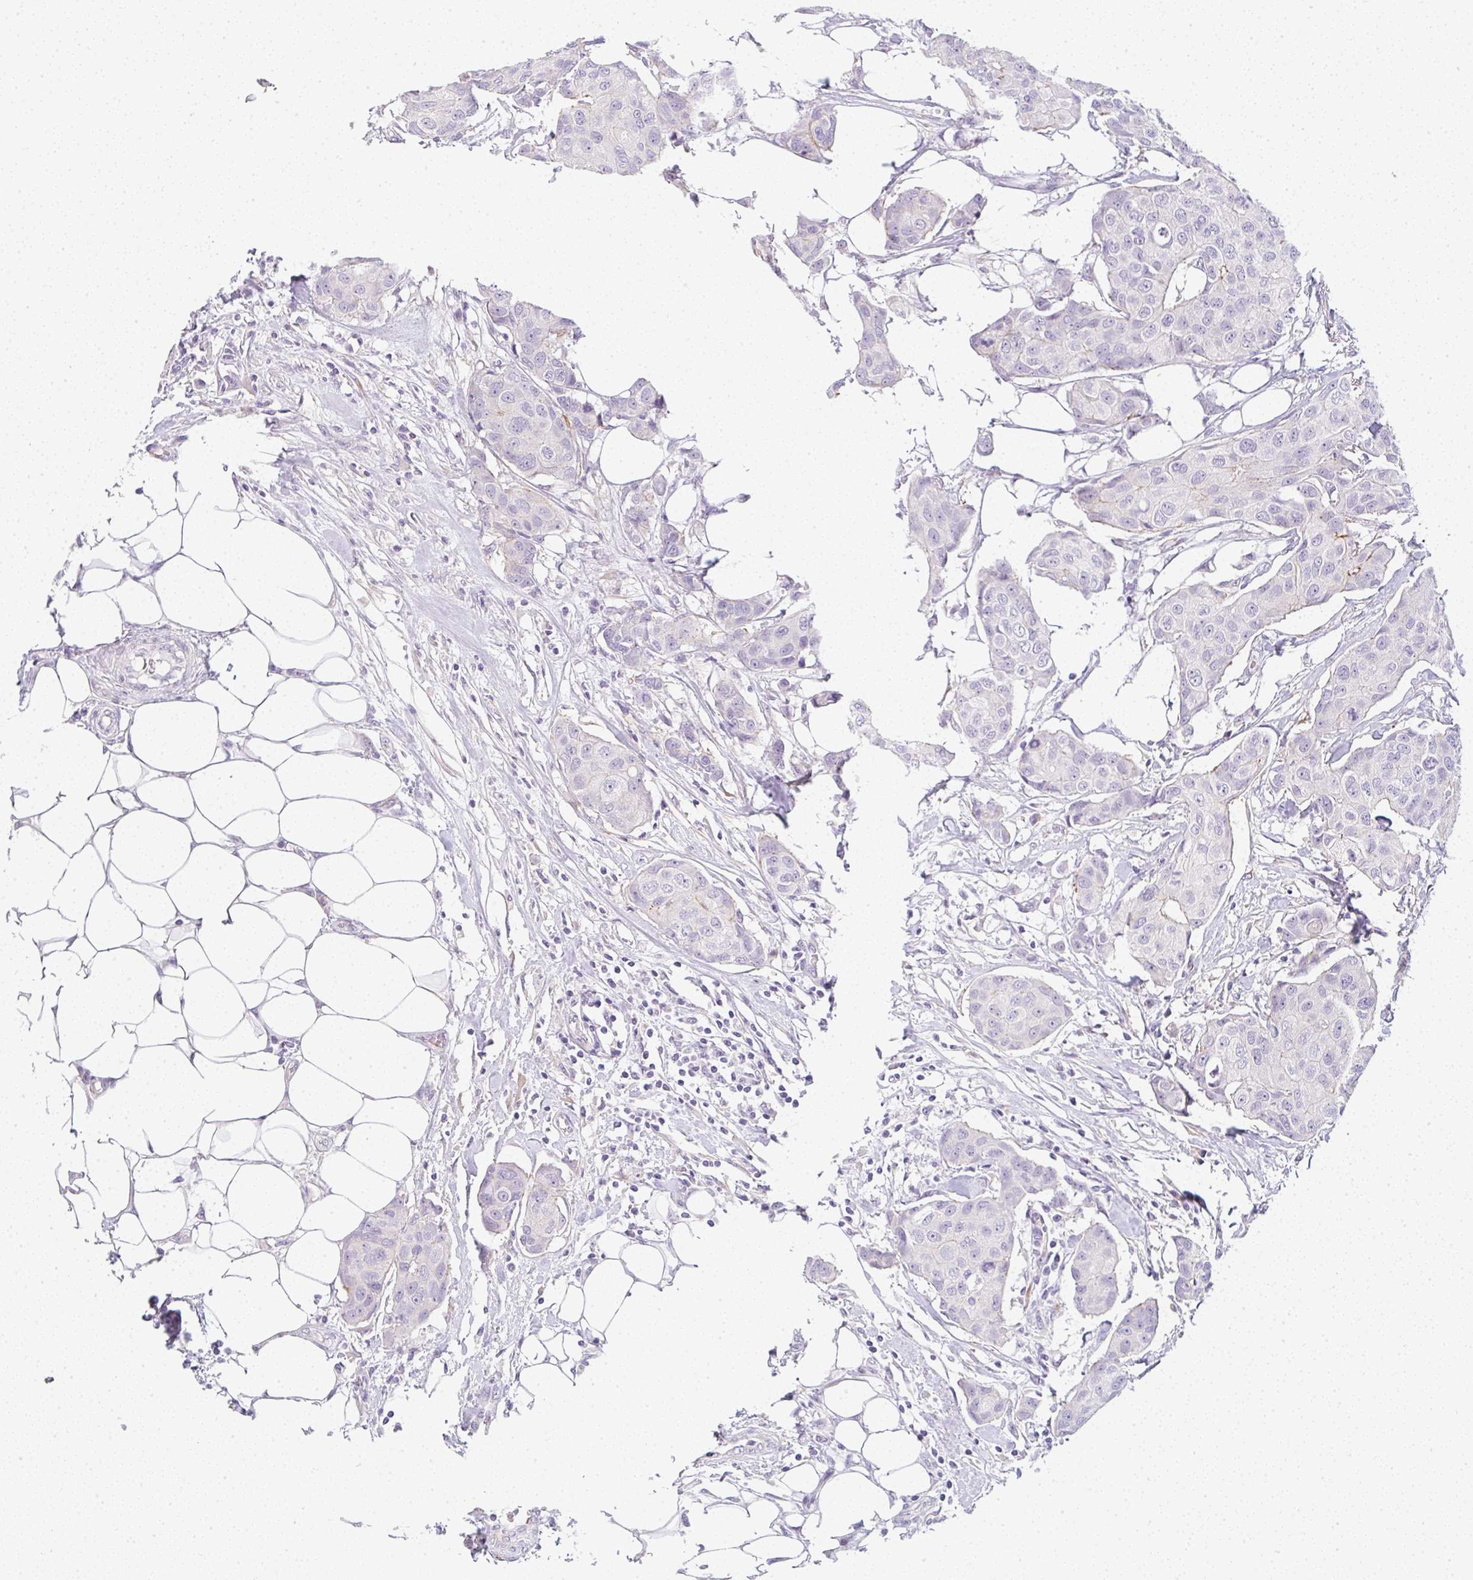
{"staining": {"intensity": "negative", "quantity": "none", "location": "none"}, "tissue": "breast cancer", "cell_type": "Tumor cells", "image_type": "cancer", "snomed": [{"axis": "morphology", "description": "Duct carcinoma"}, {"axis": "topography", "description": "Breast"}, {"axis": "topography", "description": "Lymph node"}], "caption": "An image of breast intraductal carcinoma stained for a protein demonstrates no brown staining in tumor cells.", "gene": "LPAR4", "patient": {"sex": "female", "age": 80}}